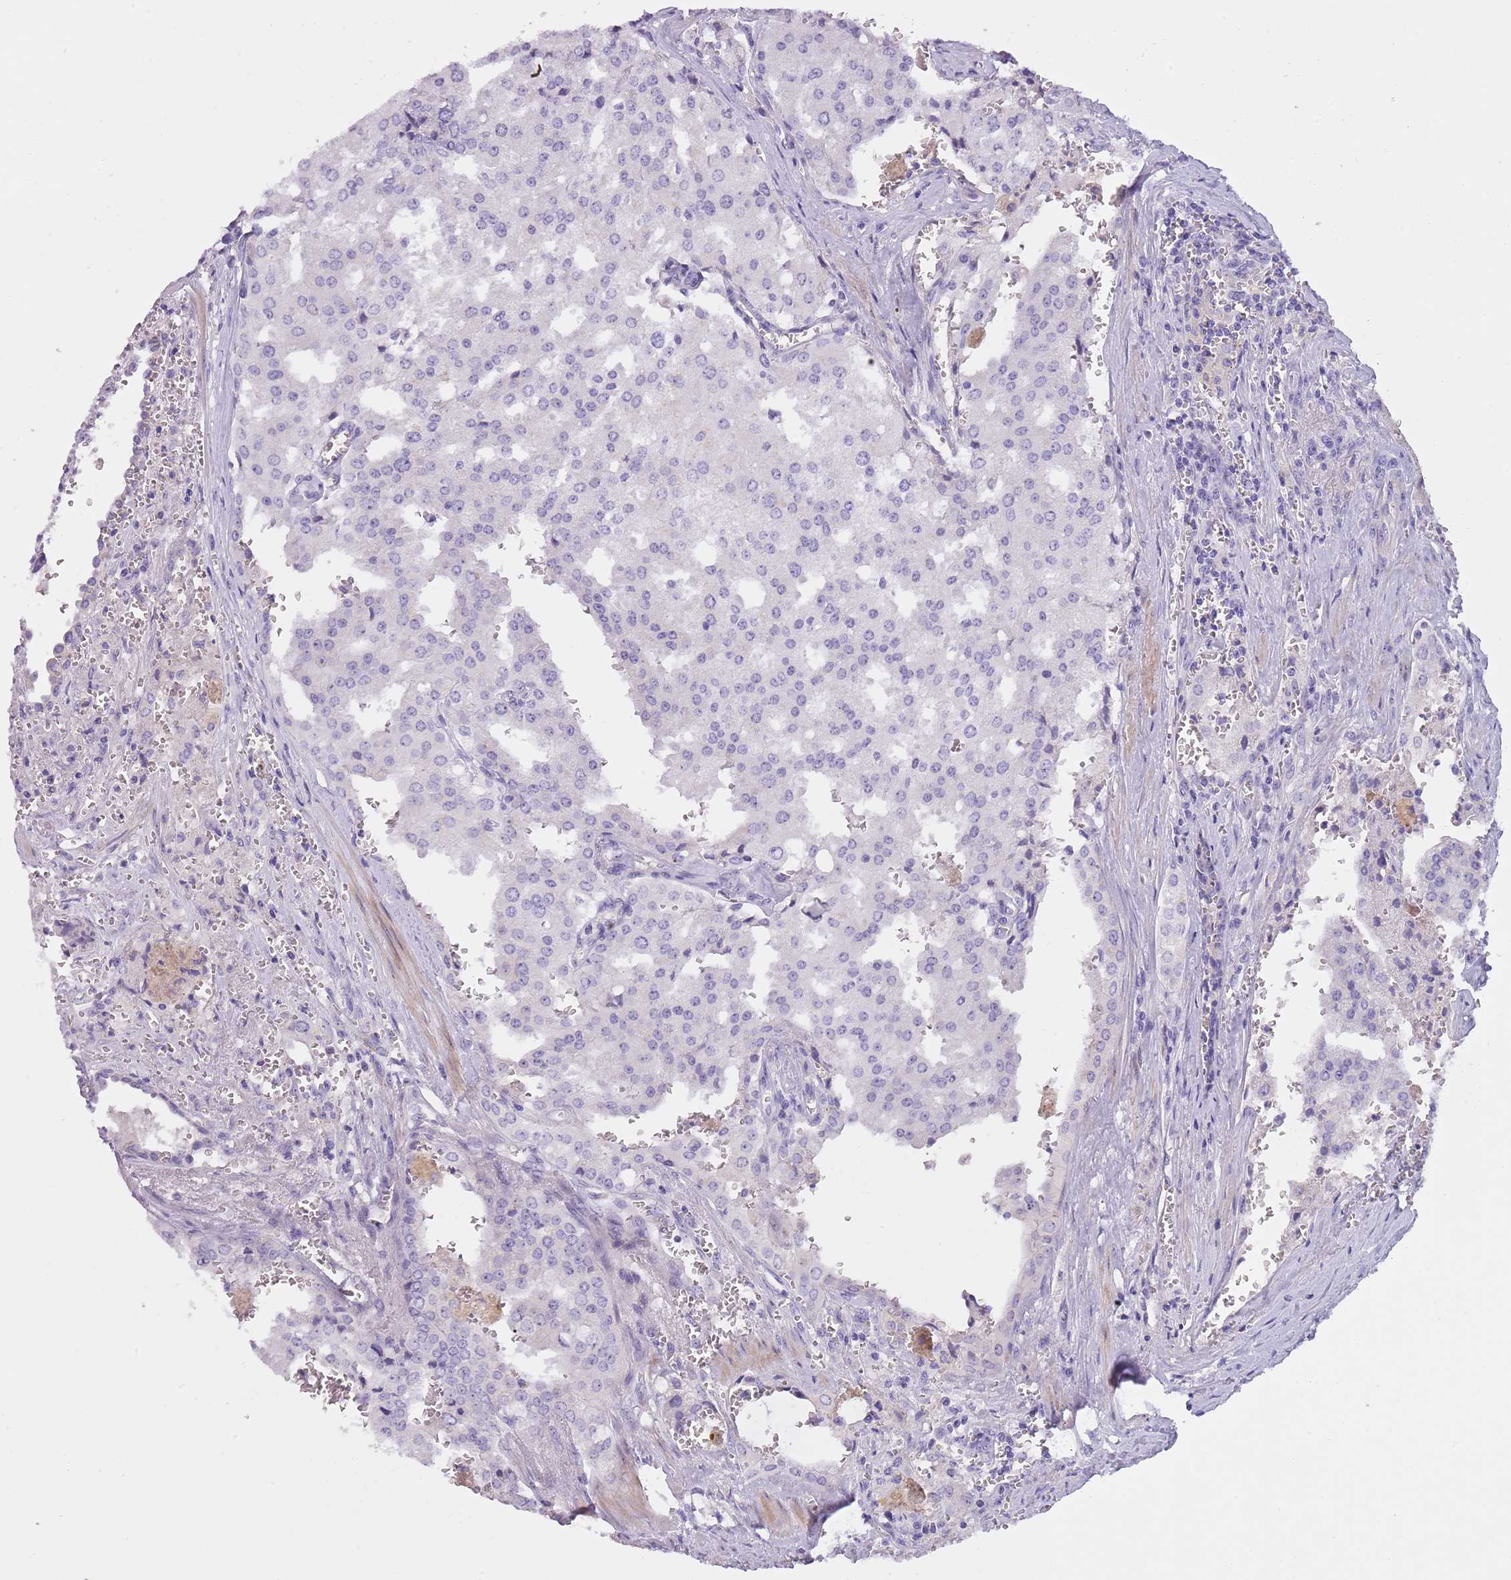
{"staining": {"intensity": "negative", "quantity": "none", "location": "none"}, "tissue": "prostate cancer", "cell_type": "Tumor cells", "image_type": "cancer", "snomed": [{"axis": "morphology", "description": "Adenocarcinoma, High grade"}, {"axis": "topography", "description": "Prostate"}], "caption": "Immunohistochemistry (IHC) histopathology image of prostate cancer (adenocarcinoma (high-grade)) stained for a protein (brown), which reveals no positivity in tumor cells. (IHC, brightfield microscopy, high magnification).", "gene": "NBPF6", "patient": {"sex": "male", "age": 68}}